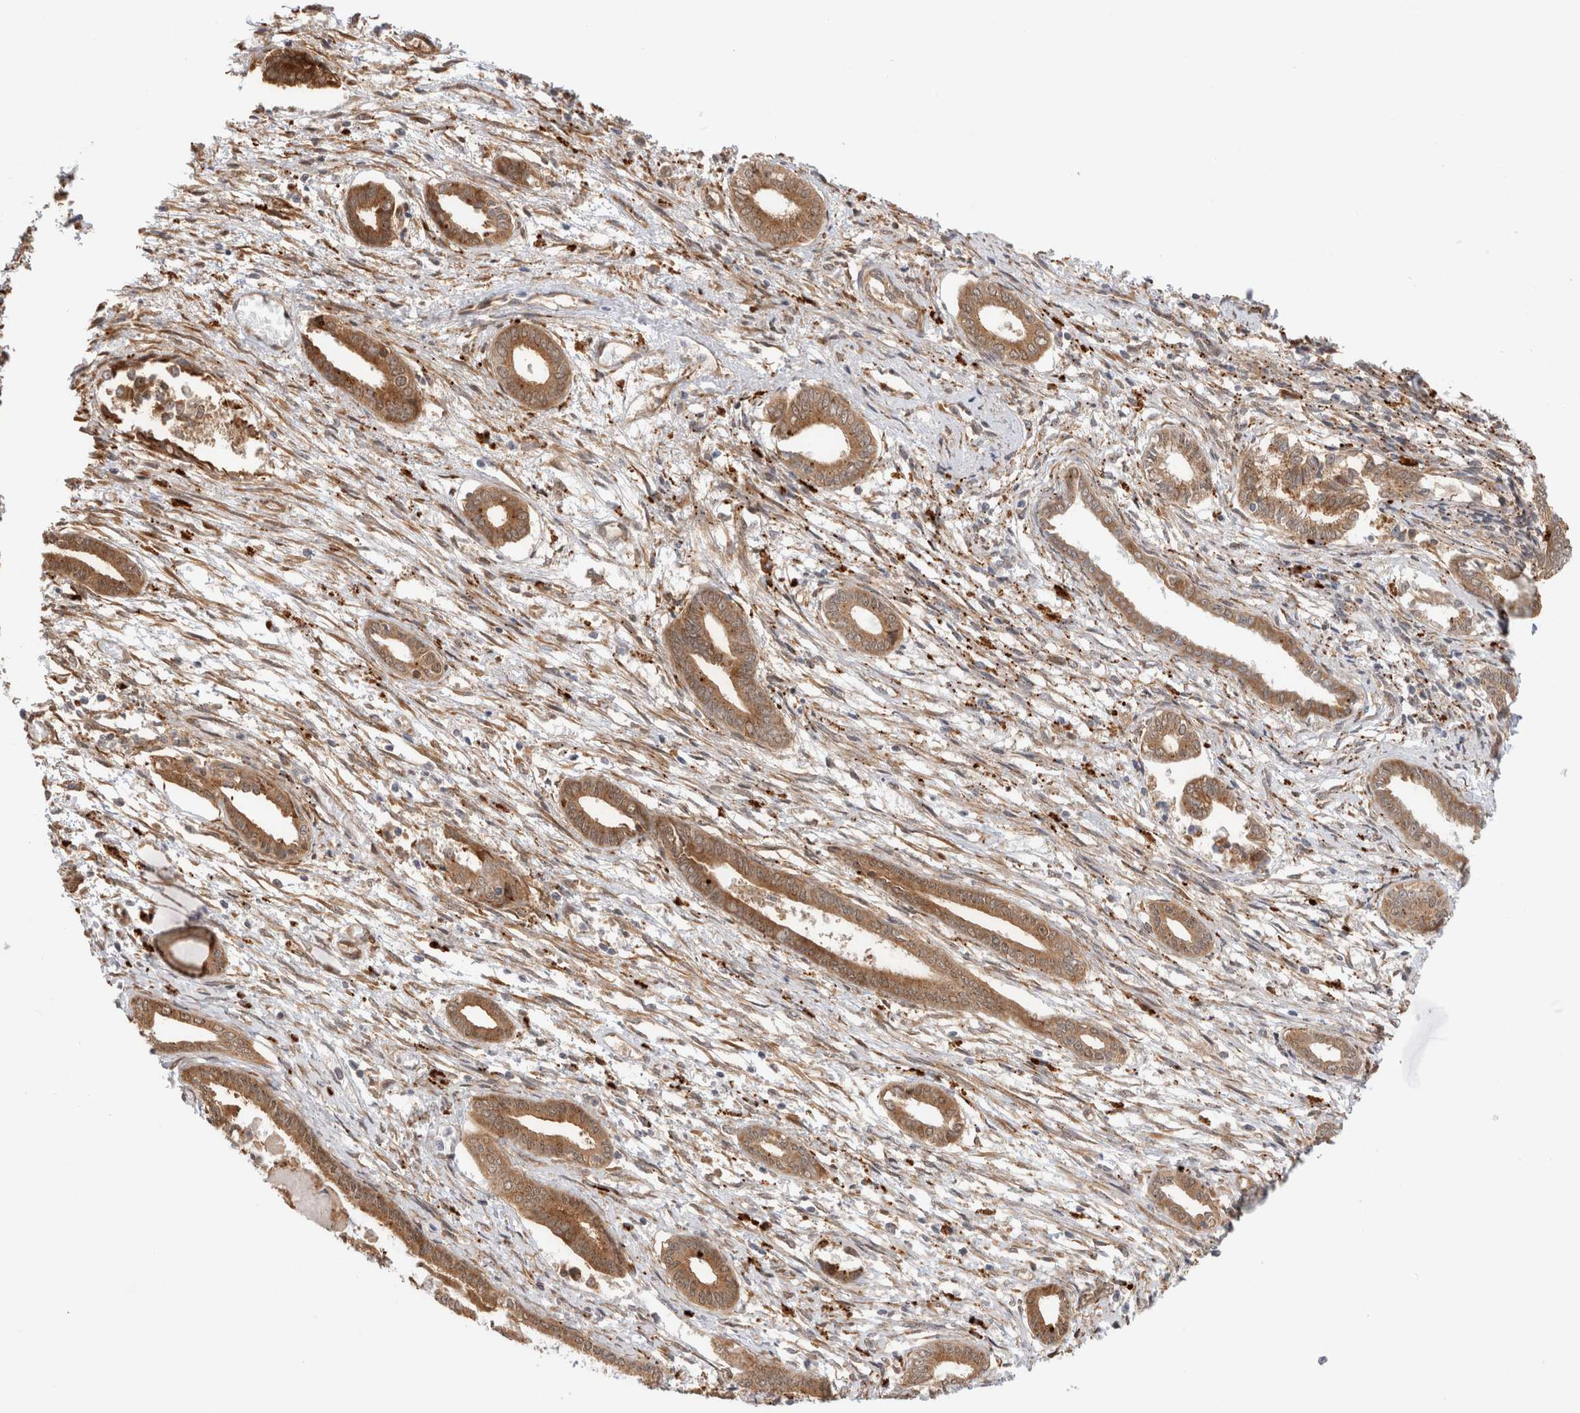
{"staining": {"intensity": "weak", "quantity": "<25%", "location": "cytoplasmic/membranous"}, "tissue": "endometrium", "cell_type": "Cells in endometrial stroma", "image_type": "normal", "snomed": [{"axis": "morphology", "description": "Normal tissue, NOS"}, {"axis": "topography", "description": "Endometrium"}], "caption": "High power microscopy image of an immunohistochemistry image of normal endometrium, revealing no significant positivity in cells in endometrial stroma.", "gene": "ACTL9", "patient": {"sex": "female", "age": 56}}